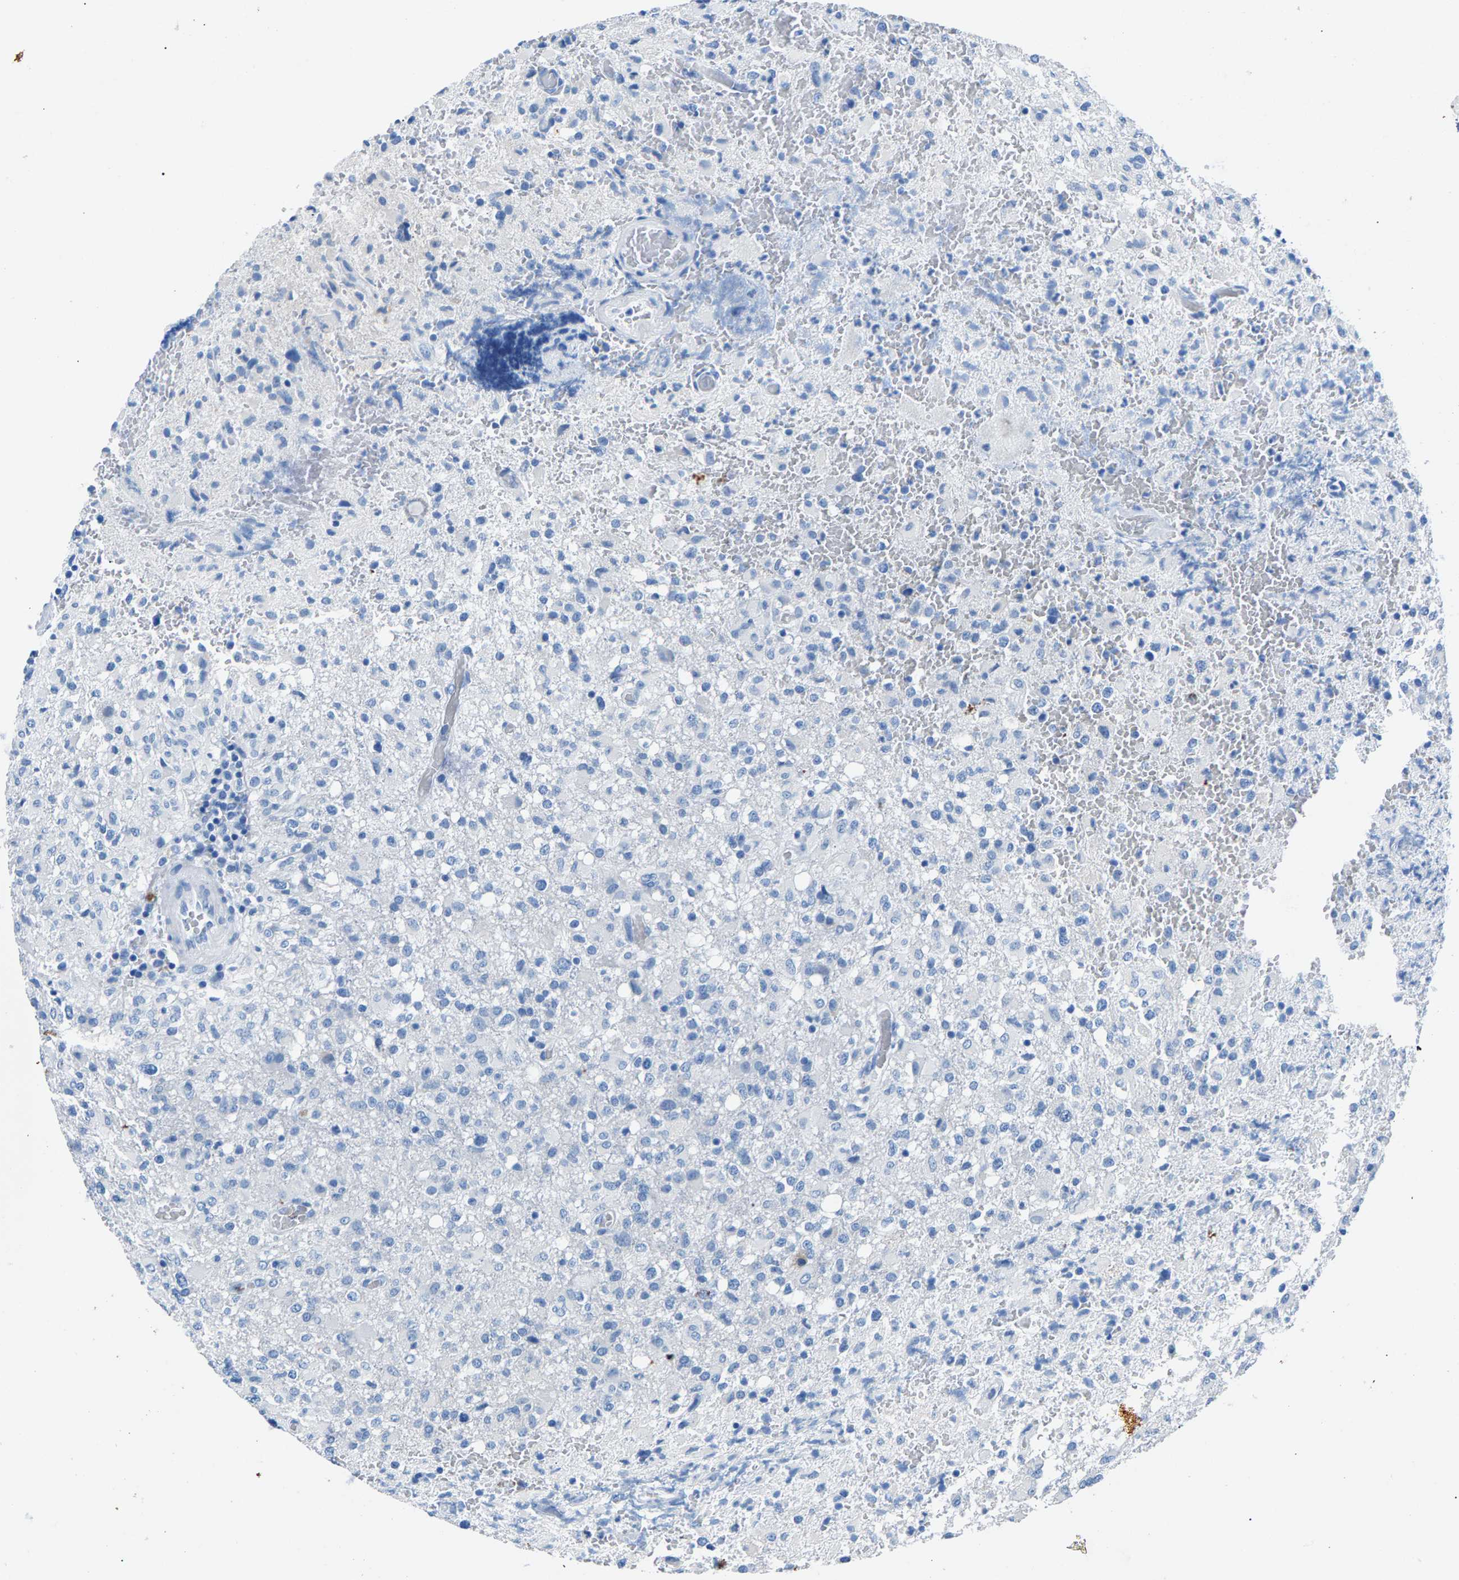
{"staining": {"intensity": "negative", "quantity": "none", "location": "none"}, "tissue": "glioma", "cell_type": "Tumor cells", "image_type": "cancer", "snomed": [{"axis": "morphology", "description": "Glioma, malignant, High grade"}, {"axis": "topography", "description": "Brain"}], "caption": "Tumor cells are negative for protein expression in human glioma. The staining is performed using DAB (3,3'-diaminobenzidine) brown chromogen with nuclei counter-stained in using hematoxylin.", "gene": "CPS1", "patient": {"sex": "female", "age": 57}}